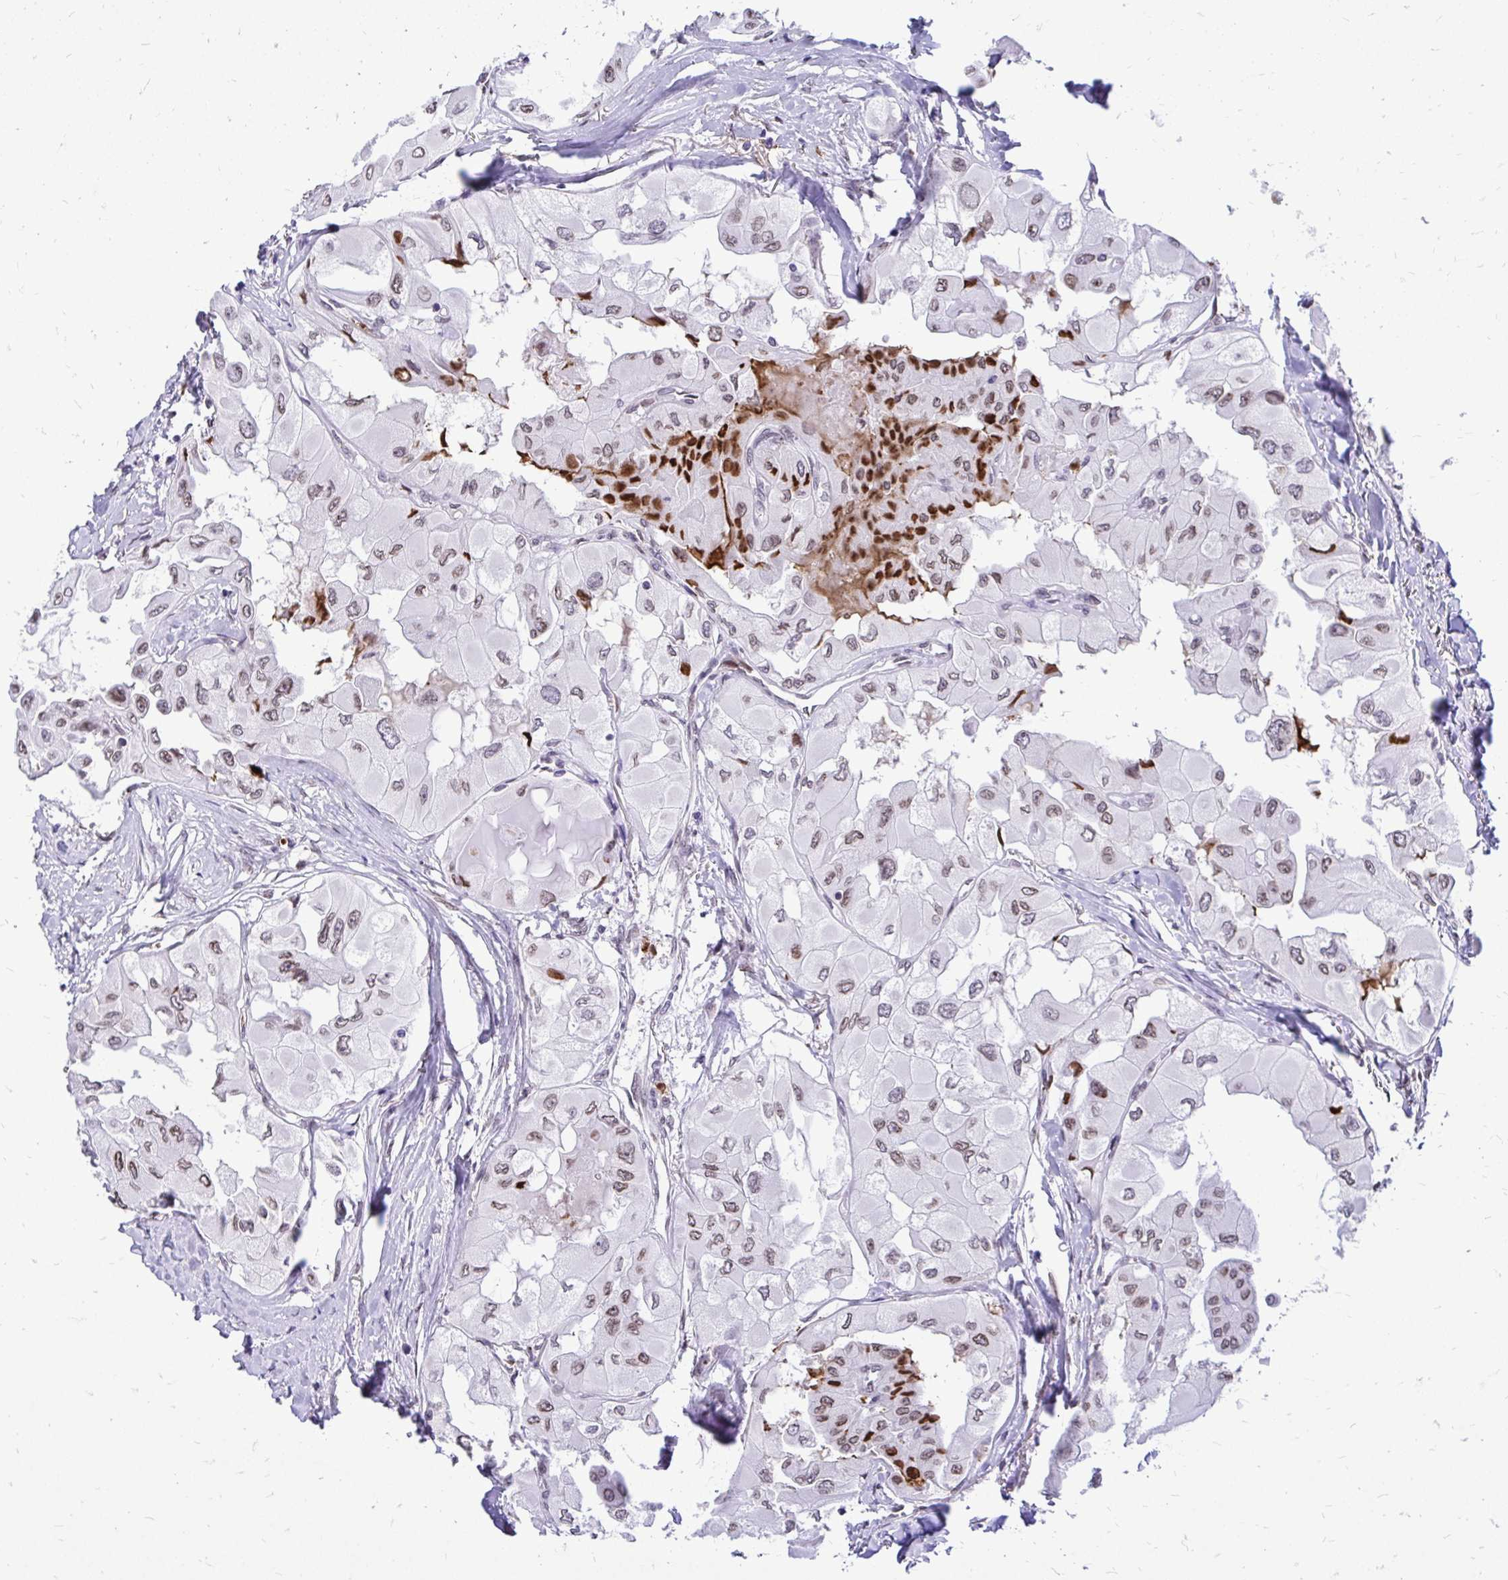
{"staining": {"intensity": "moderate", "quantity": "25%-75%", "location": "cytoplasmic/membranous,nuclear"}, "tissue": "thyroid cancer", "cell_type": "Tumor cells", "image_type": "cancer", "snomed": [{"axis": "morphology", "description": "Normal tissue, NOS"}, {"axis": "morphology", "description": "Papillary adenocarcinoma, NOS"}, {"axis": "topography", "description": "Thyroid gland"}], "caption": "A high-resolution photomicrograph shows immunohistochemistry staining of papillary adenocarcinoma (thyroid), which reveals moderate cytoplasmic/membranous and nuclear positivity in about 25%-75% of tumor cells.", "gene": "BANF1", "patient": {"sex": "female", "age": 59}}